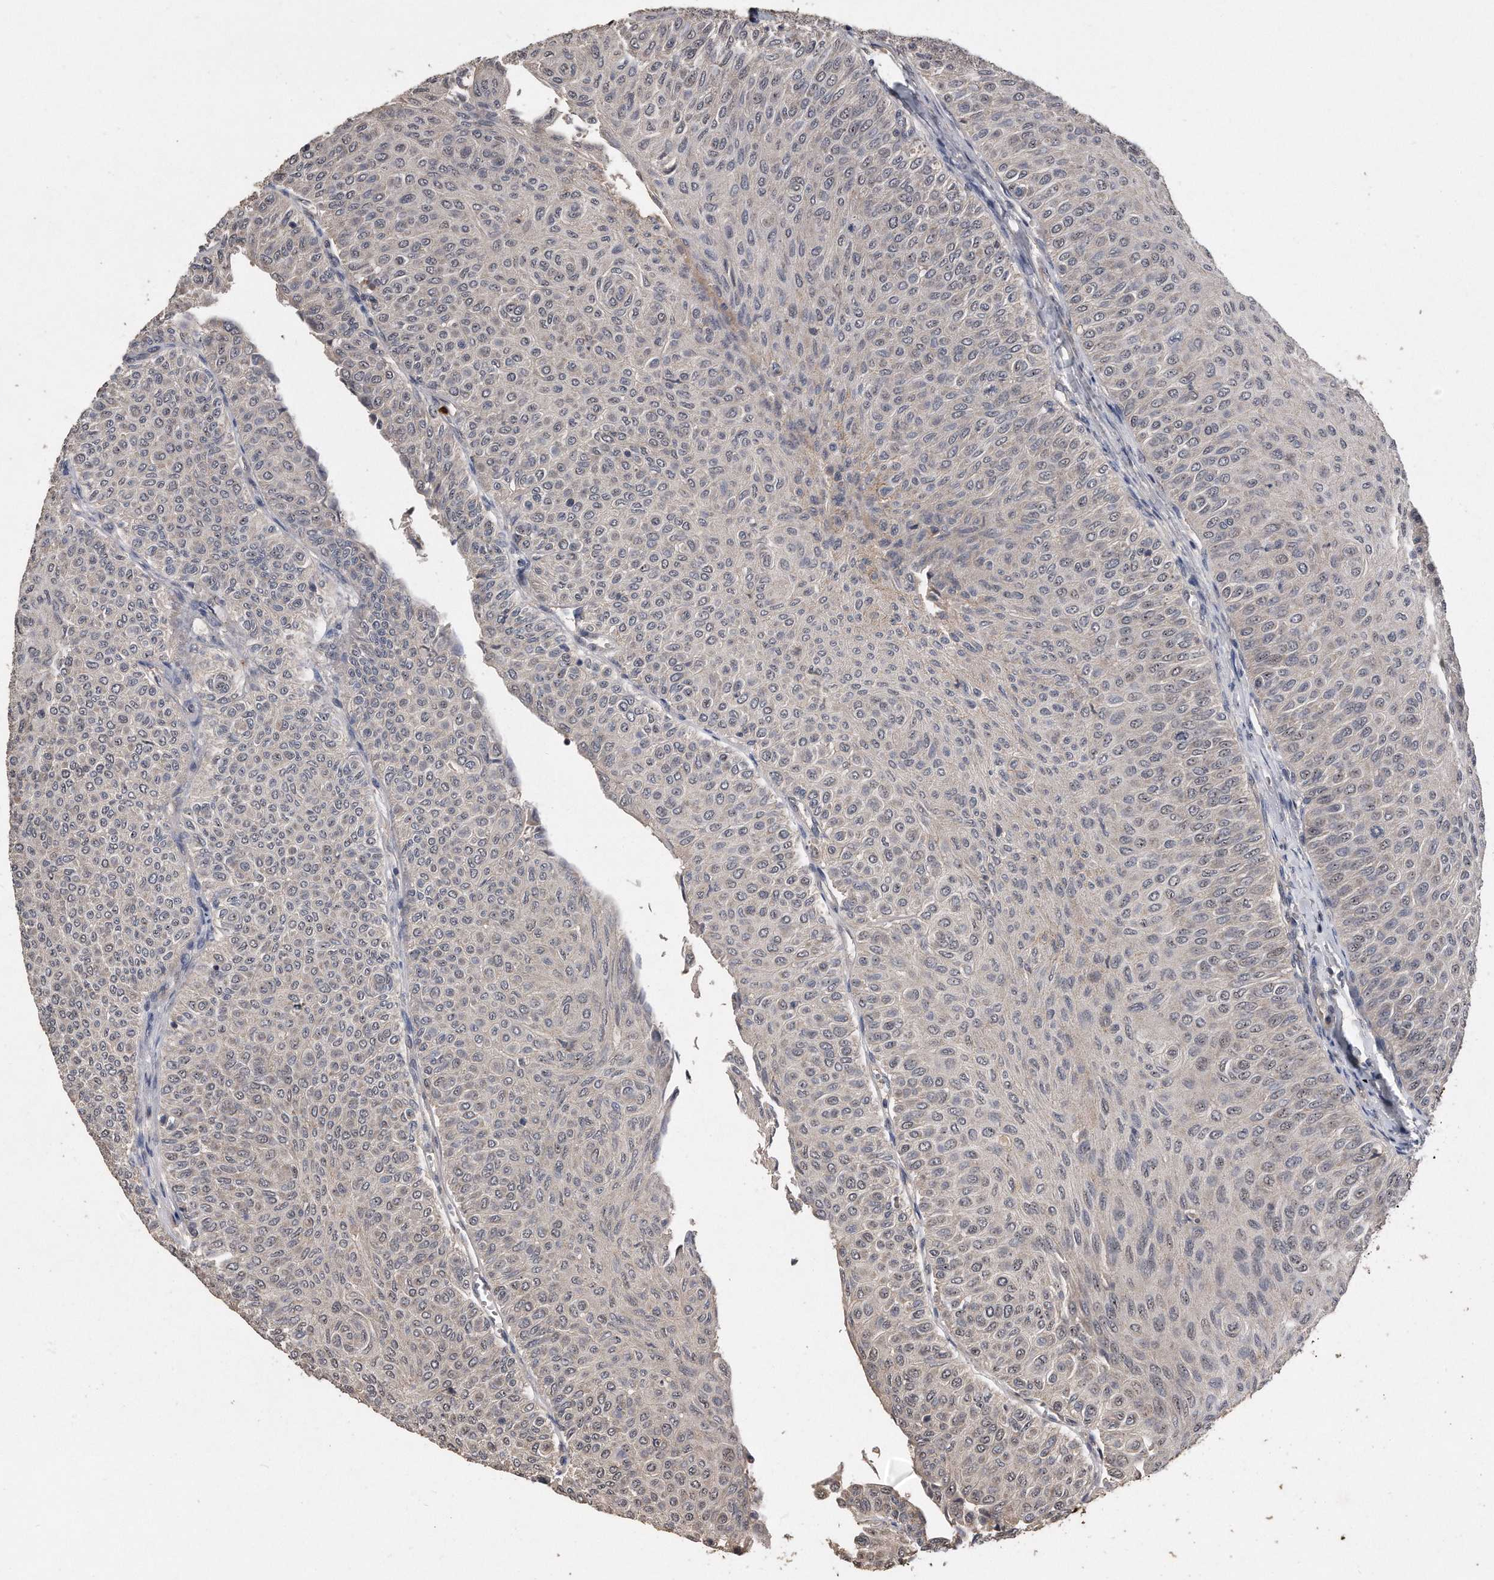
{"staining": {"intensity": "weak", "quantity": "25%-75%", "location": "cytoplasmic/membranous,nuclear"}, "tissue": "urothelial cancer", "cell_type": "Tumor cells", "image_type": "cancer", "snomed": [{"axis": "morphology", "description": "Urothelial carcinoma, Low grade"}, {"axis": "topography", "description": "Urinary bladder"}], "caption": "Tumor cells show low levels of weak cytoplasmic/membranous and nuclear positivity in about 25%-75% of cells in low-grade urothelial carcinoma.", "gene": "PELO", "patient": {"sex": "male", "age": 78}}